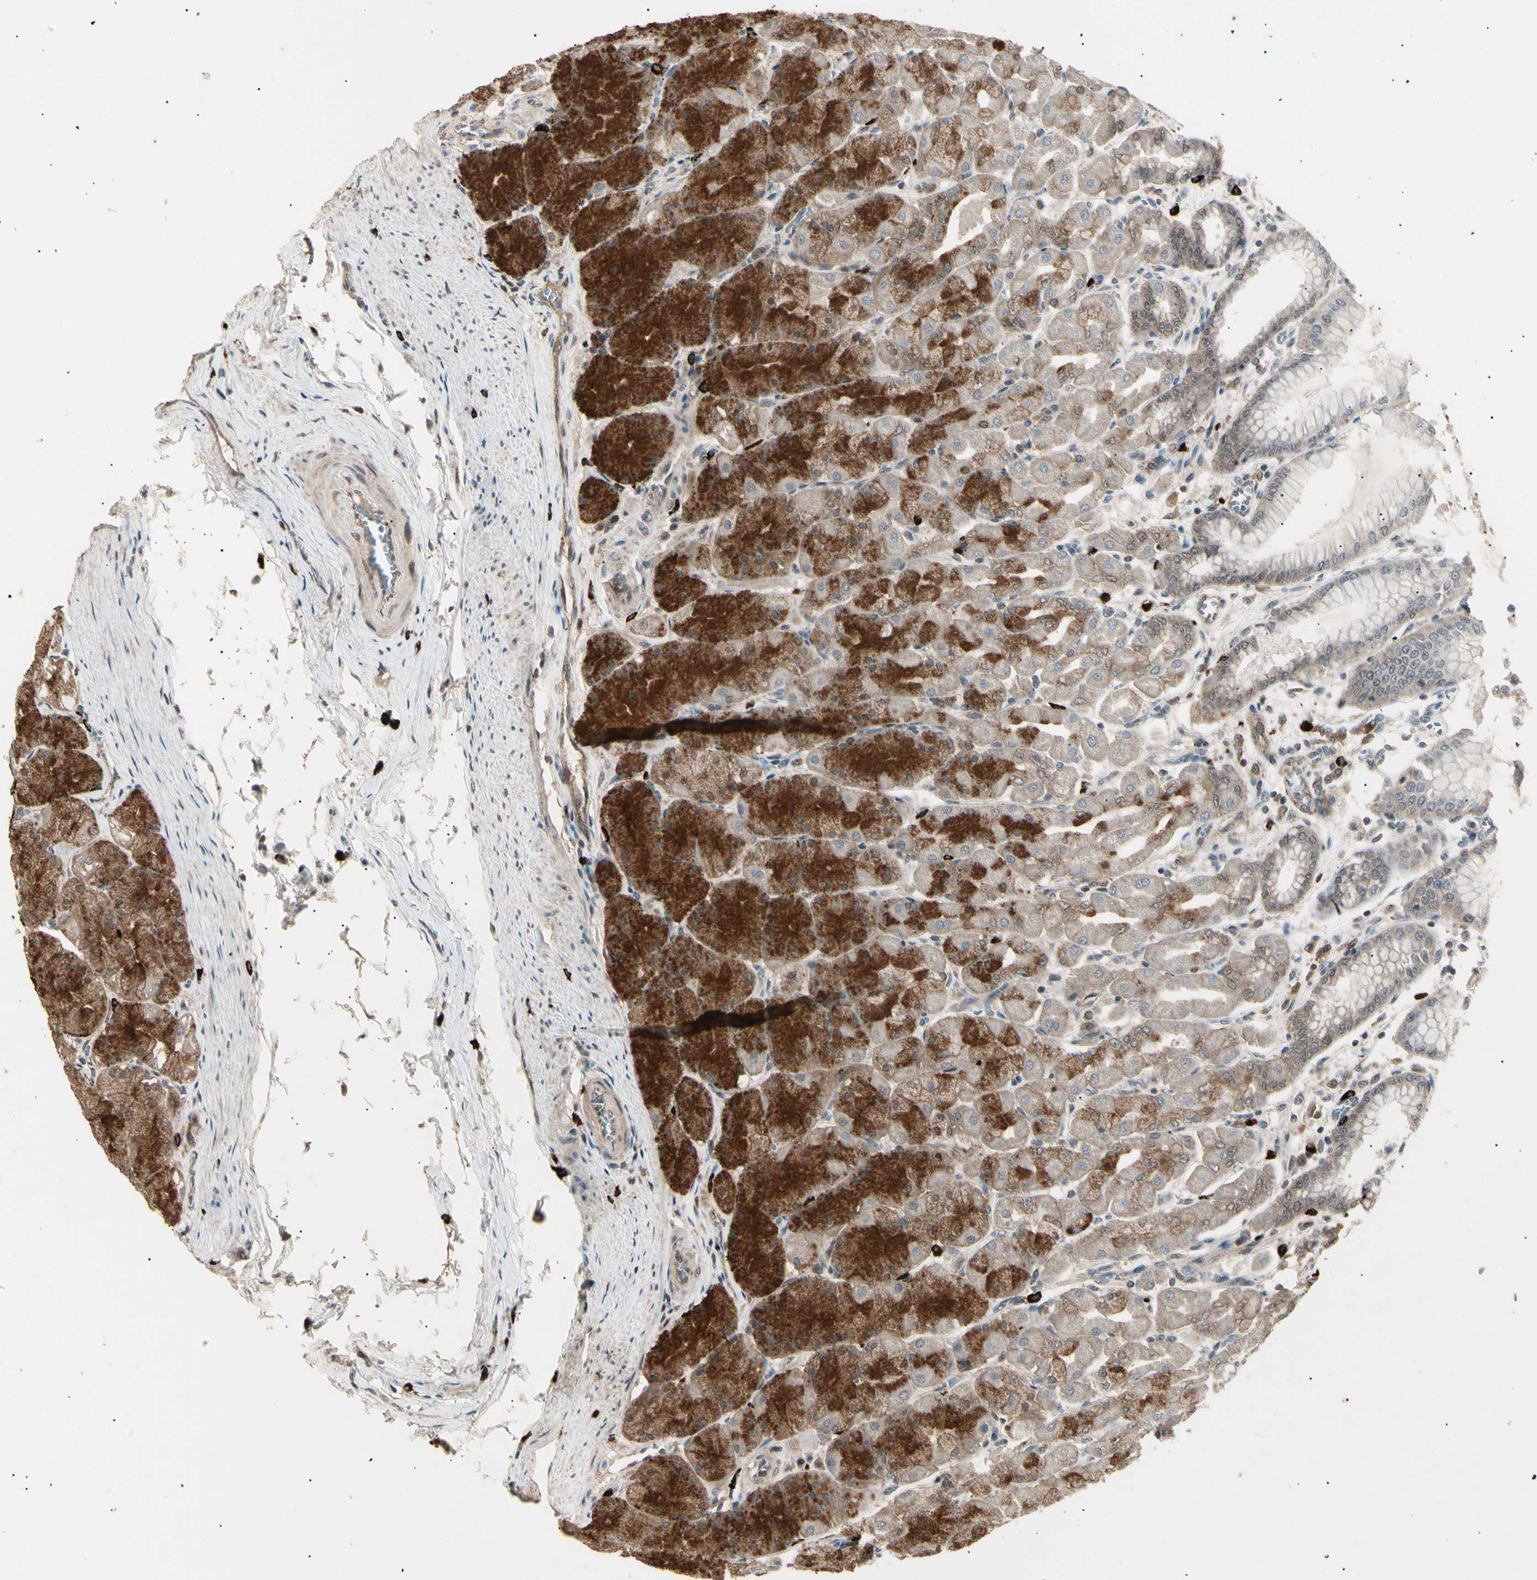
{"staining": {"intensity": "moderate", "quantity": ">75%", "location": "cytoplasmic/membranous,nuclear"}, "tissue": "stomach", "cell_type": "Glandular cells", "image_type": "normal", "snomed": [{"axis": "morphology", "description": "Normal tissue, NOS"}, {"axis": "topography", "description": "Stomach, upper"}], "caption": "Glandular cells show medium levels of moderate cytoplasmic/membranous,nuclear positivity in about >75% of cells in unremarkable human stomach.", "gene": "NUAK2", "patient": {"sex": "female", "age": 56}}